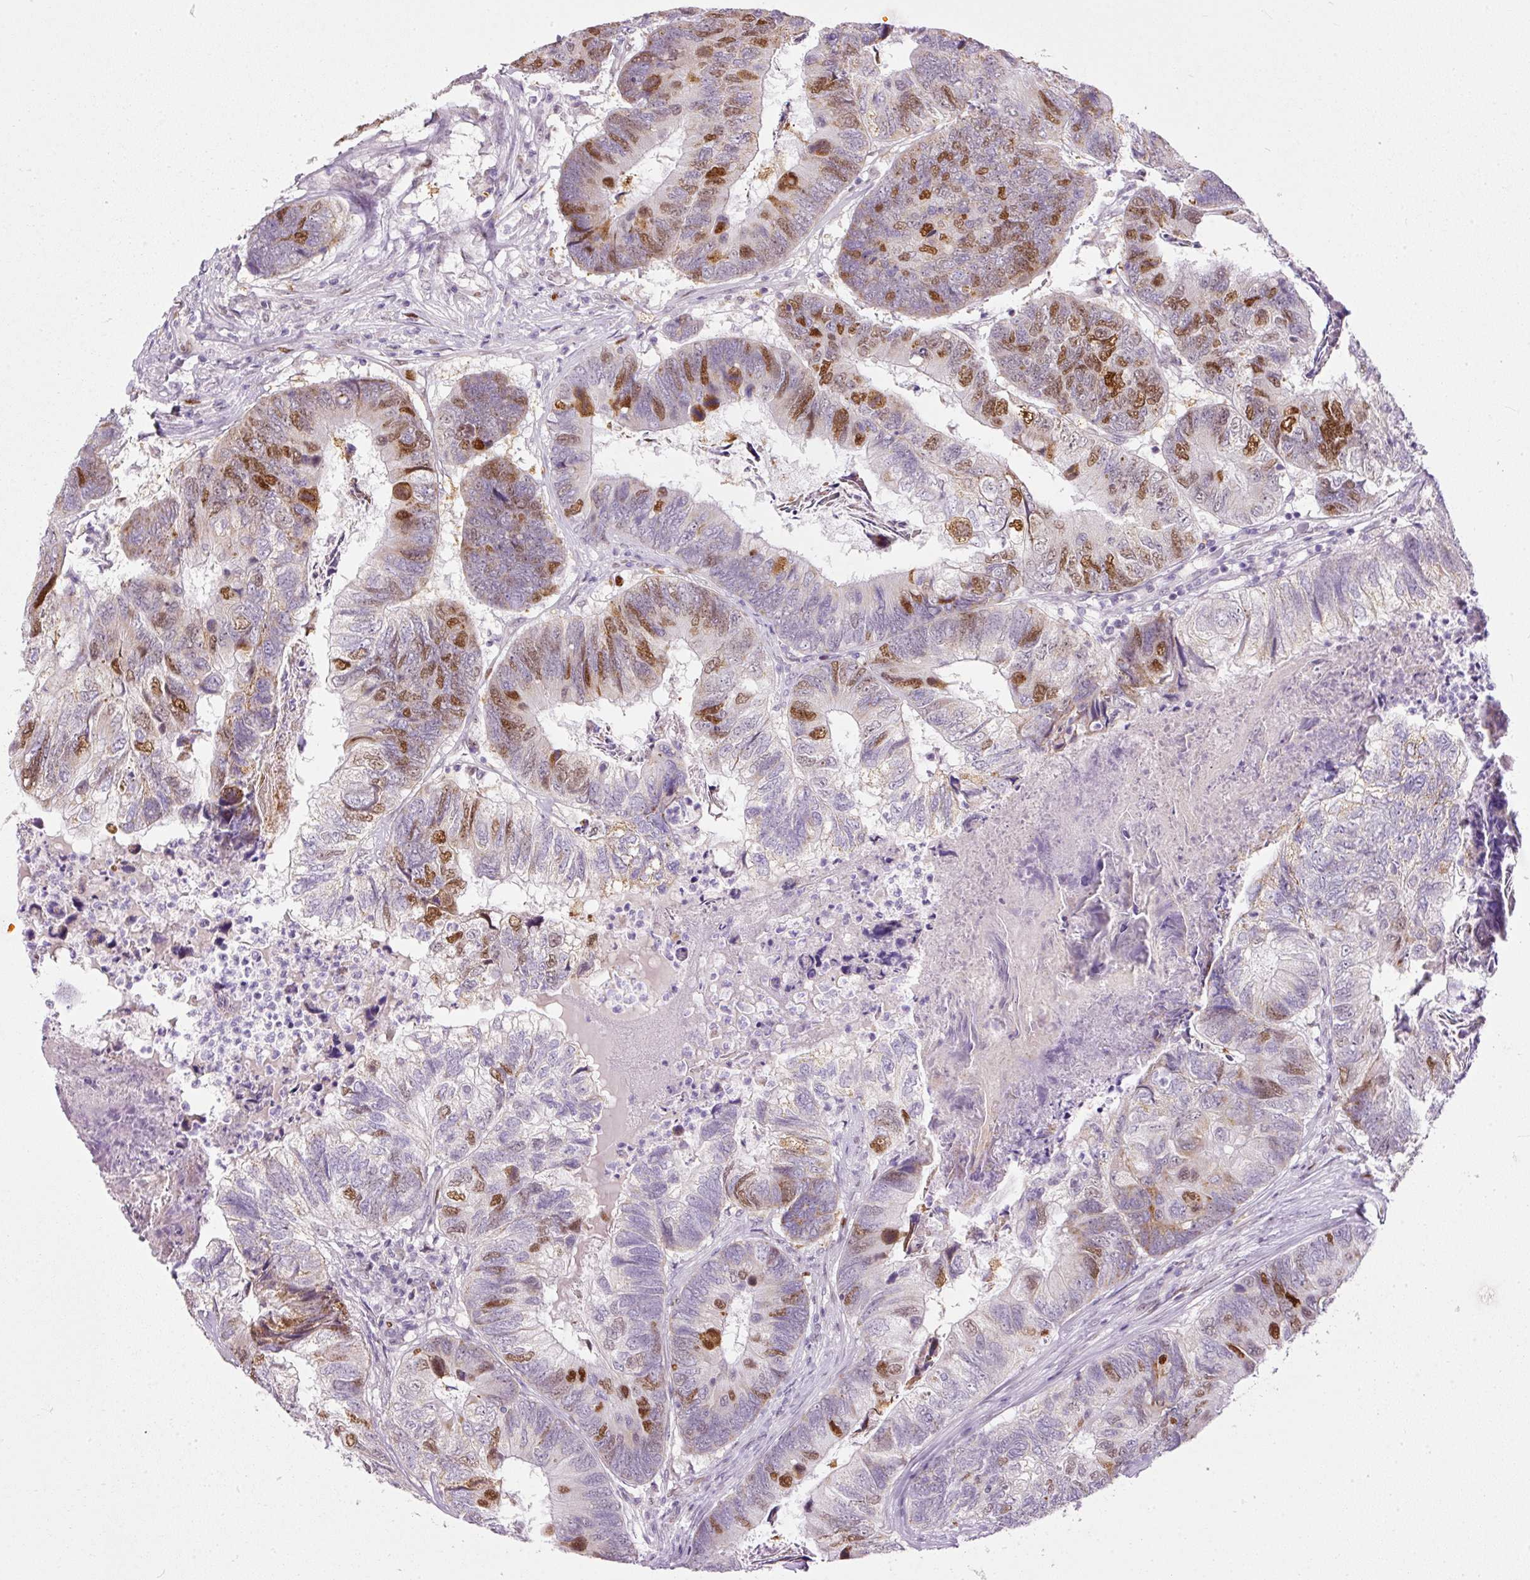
{"staining": {"intensity": "moderate", "quantity": "25%-75%", "location": "nuclear"}, "tissue": "colorectal cancer", "cell_type": "Tumor cells", "image_type": "cancer", "snomed": [{"axis": "morphology", "description": "Adenocarcinoma, NOS"}, {"axis": "topography", "description": "Colon"}], "caption": "The micrograph shows immunohistochemical staining of colorectal cancer. There is moderate nuclear positivity is appreciated in approximately 25%-75% of tumor cells.", "gene": "KPNA2", "patient": {"sex": "female", "age": 67}}